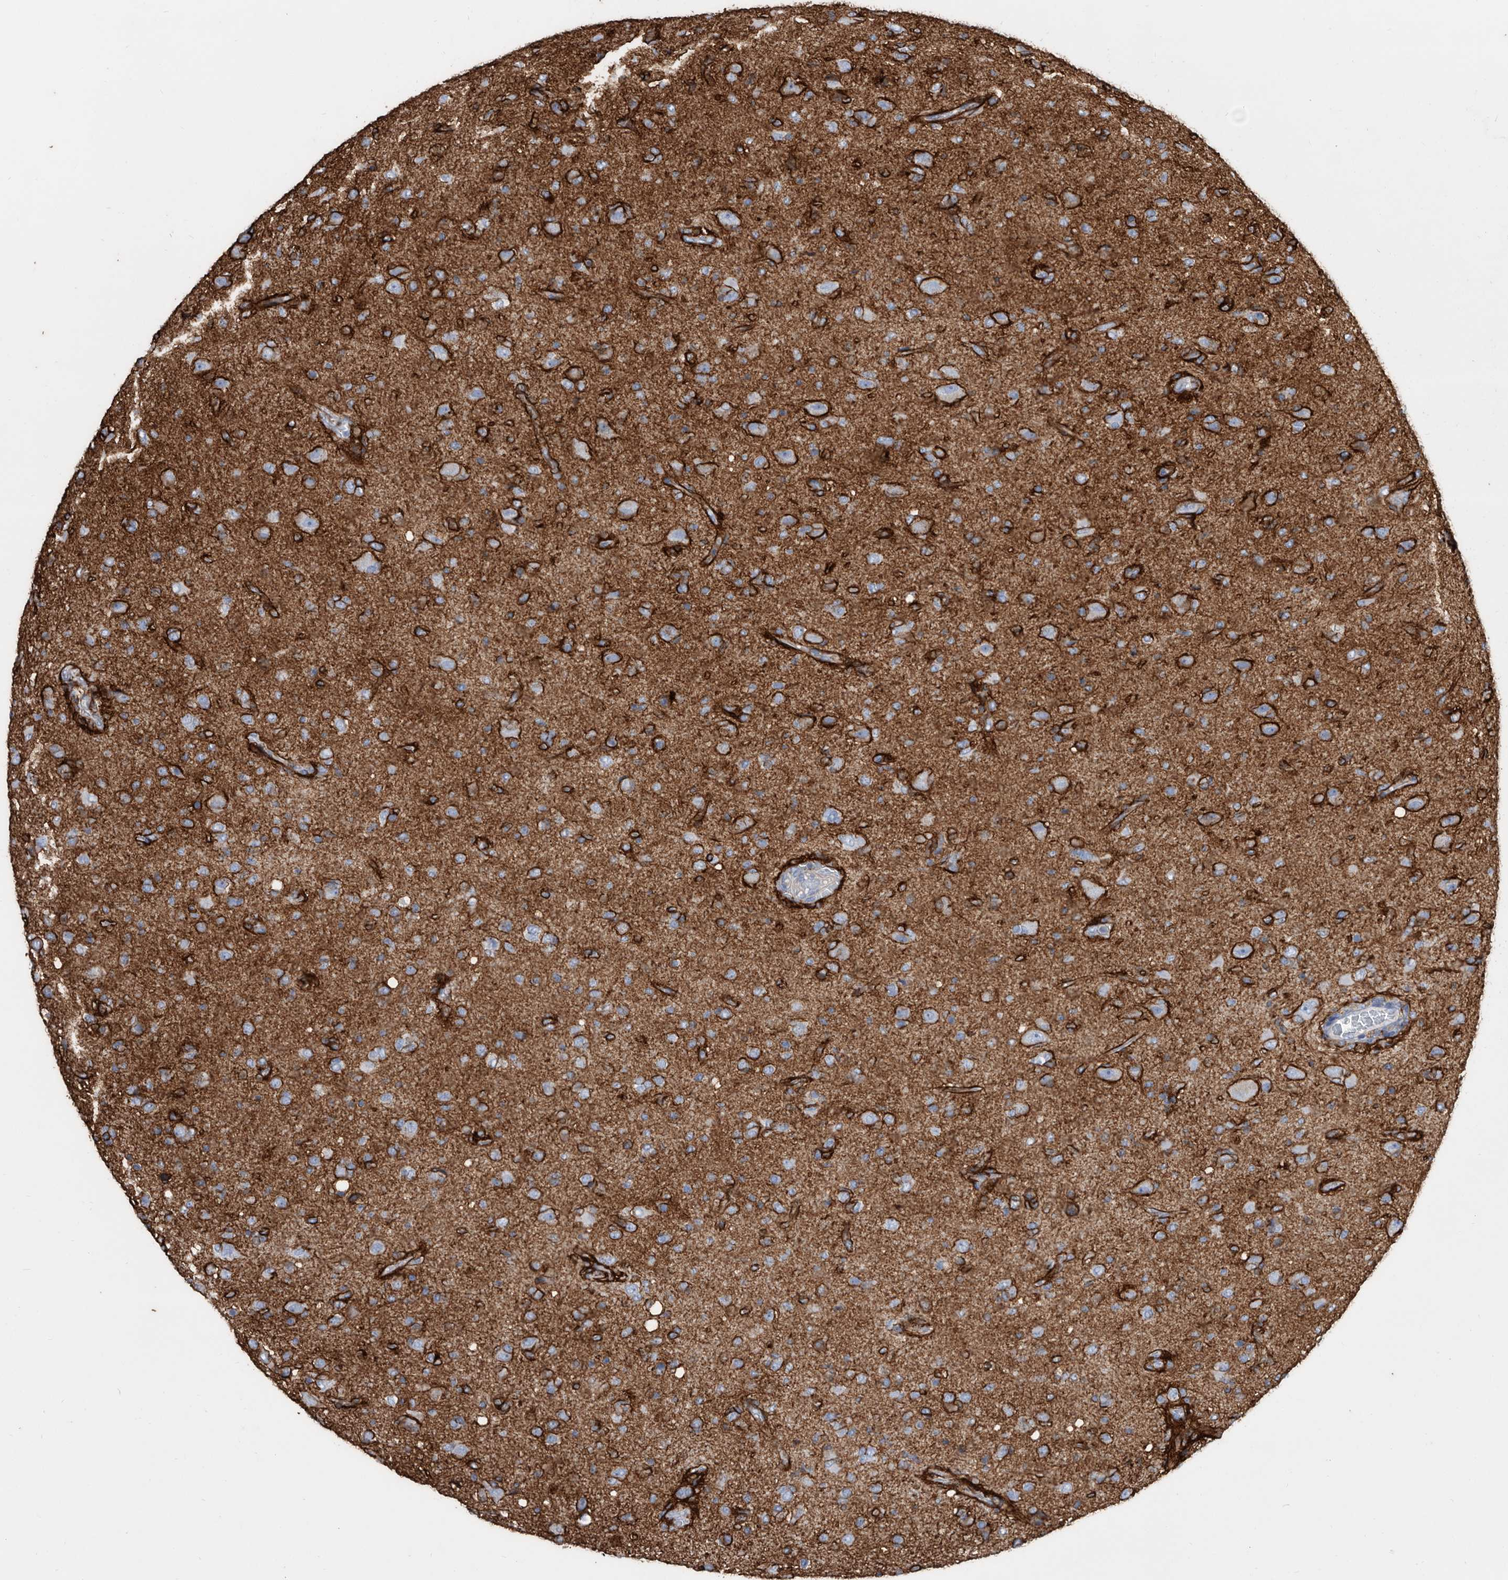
{"staining": {"intensity": "negative", "quantity": "none", "location": "none"}, "tissue": "glioma", "cell_type": "Tumor cells", "image_type": "cancer", "snomed": [{"axis": "morphology", "description": "Glioma, malignant, High grade"}, {"axis": "topography", "description": "Brain"}], "caption": "Immunohistochemical staining of human glioma reveals no significant staining in tumor cells.", "gene": "MS4A4A", "patient": {"sex": "female", "age": 57}}